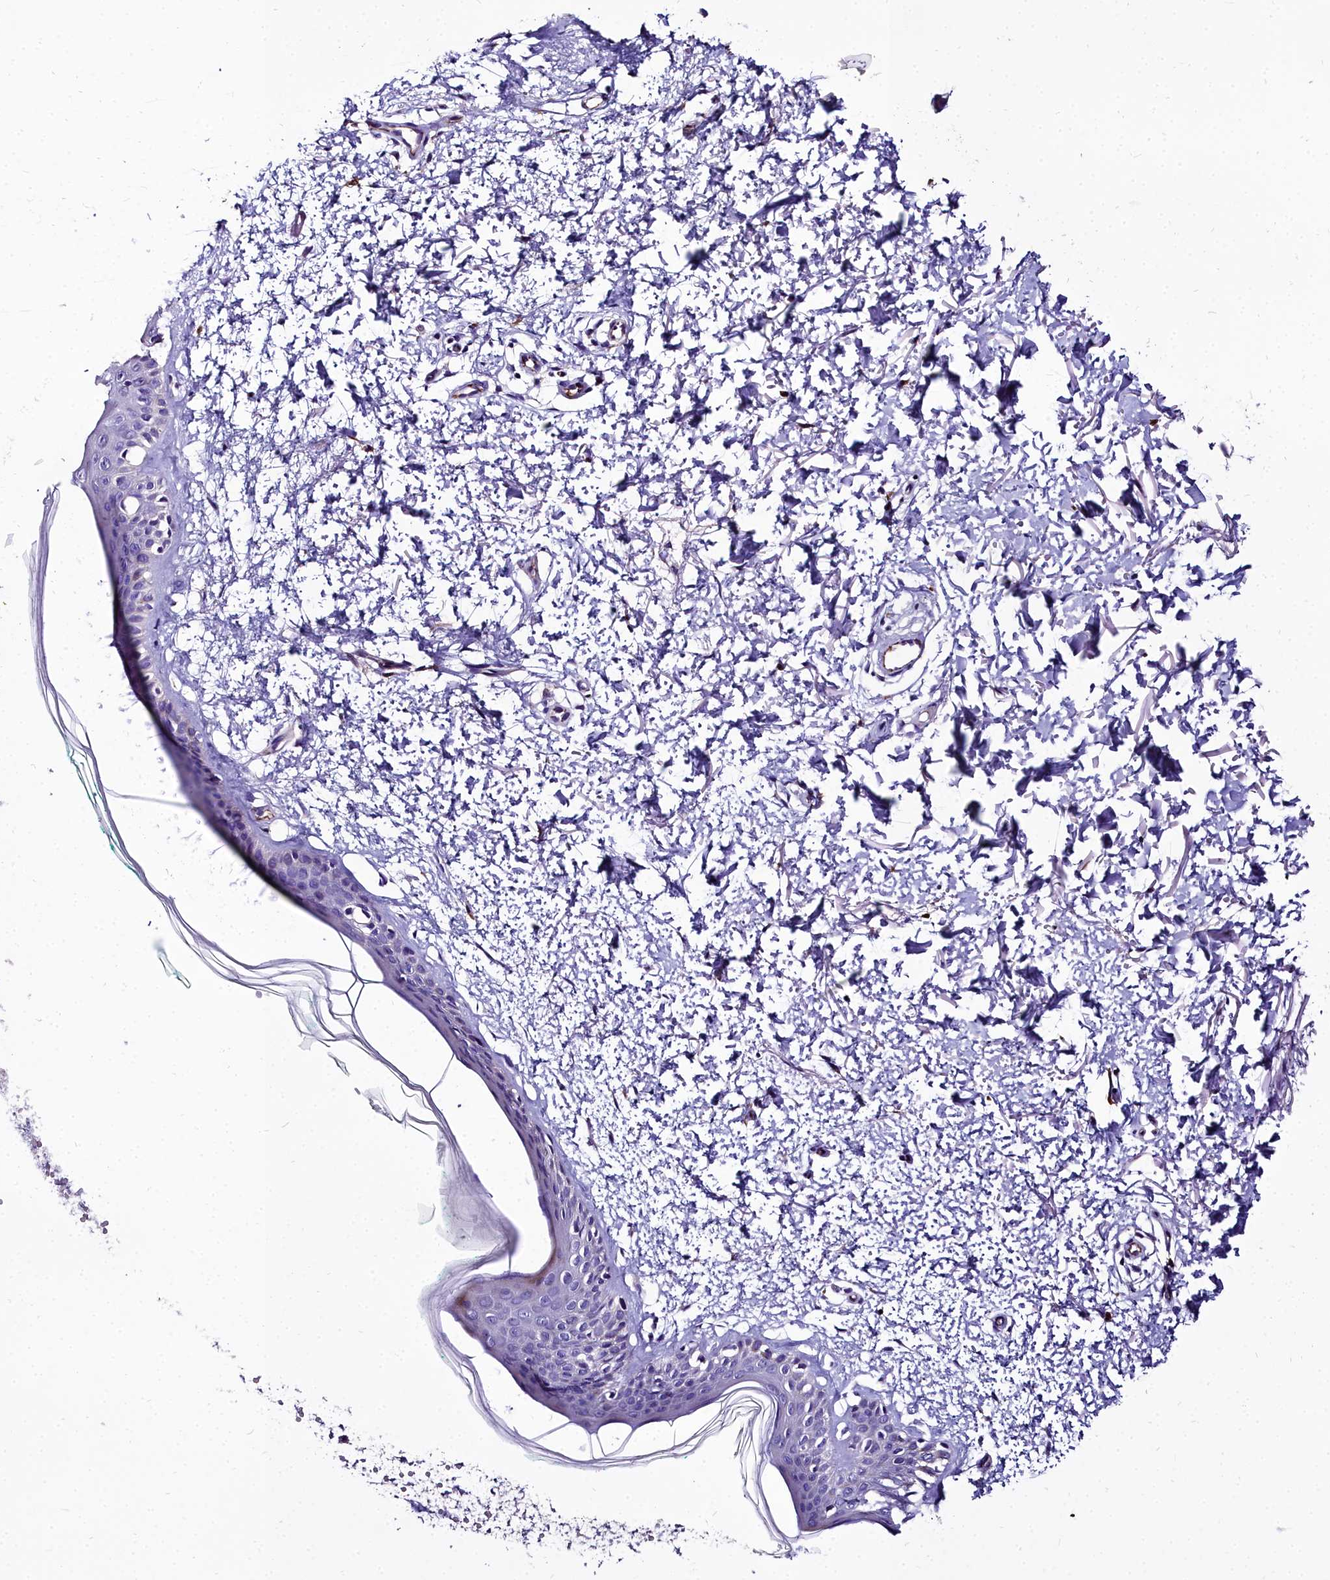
{"staining": {"intensity": "negative", "quantity": "none", "location": "none"}, "tissue": "skin", "cell_type": "Fibroblasts", "image_type": "normal", "snomed": [{"axis": "morphology", "description": "Normal tissue, NOS"}, {"axis": "topography", "description": "Skin"}], "caption": "Immunohistochemistry image of benign skin: human skin stained with DAB reveals no significant protein positivity in fibroblasts.", "gene": "MS4A18", "patient": {"sex": "male", "age": 66}}